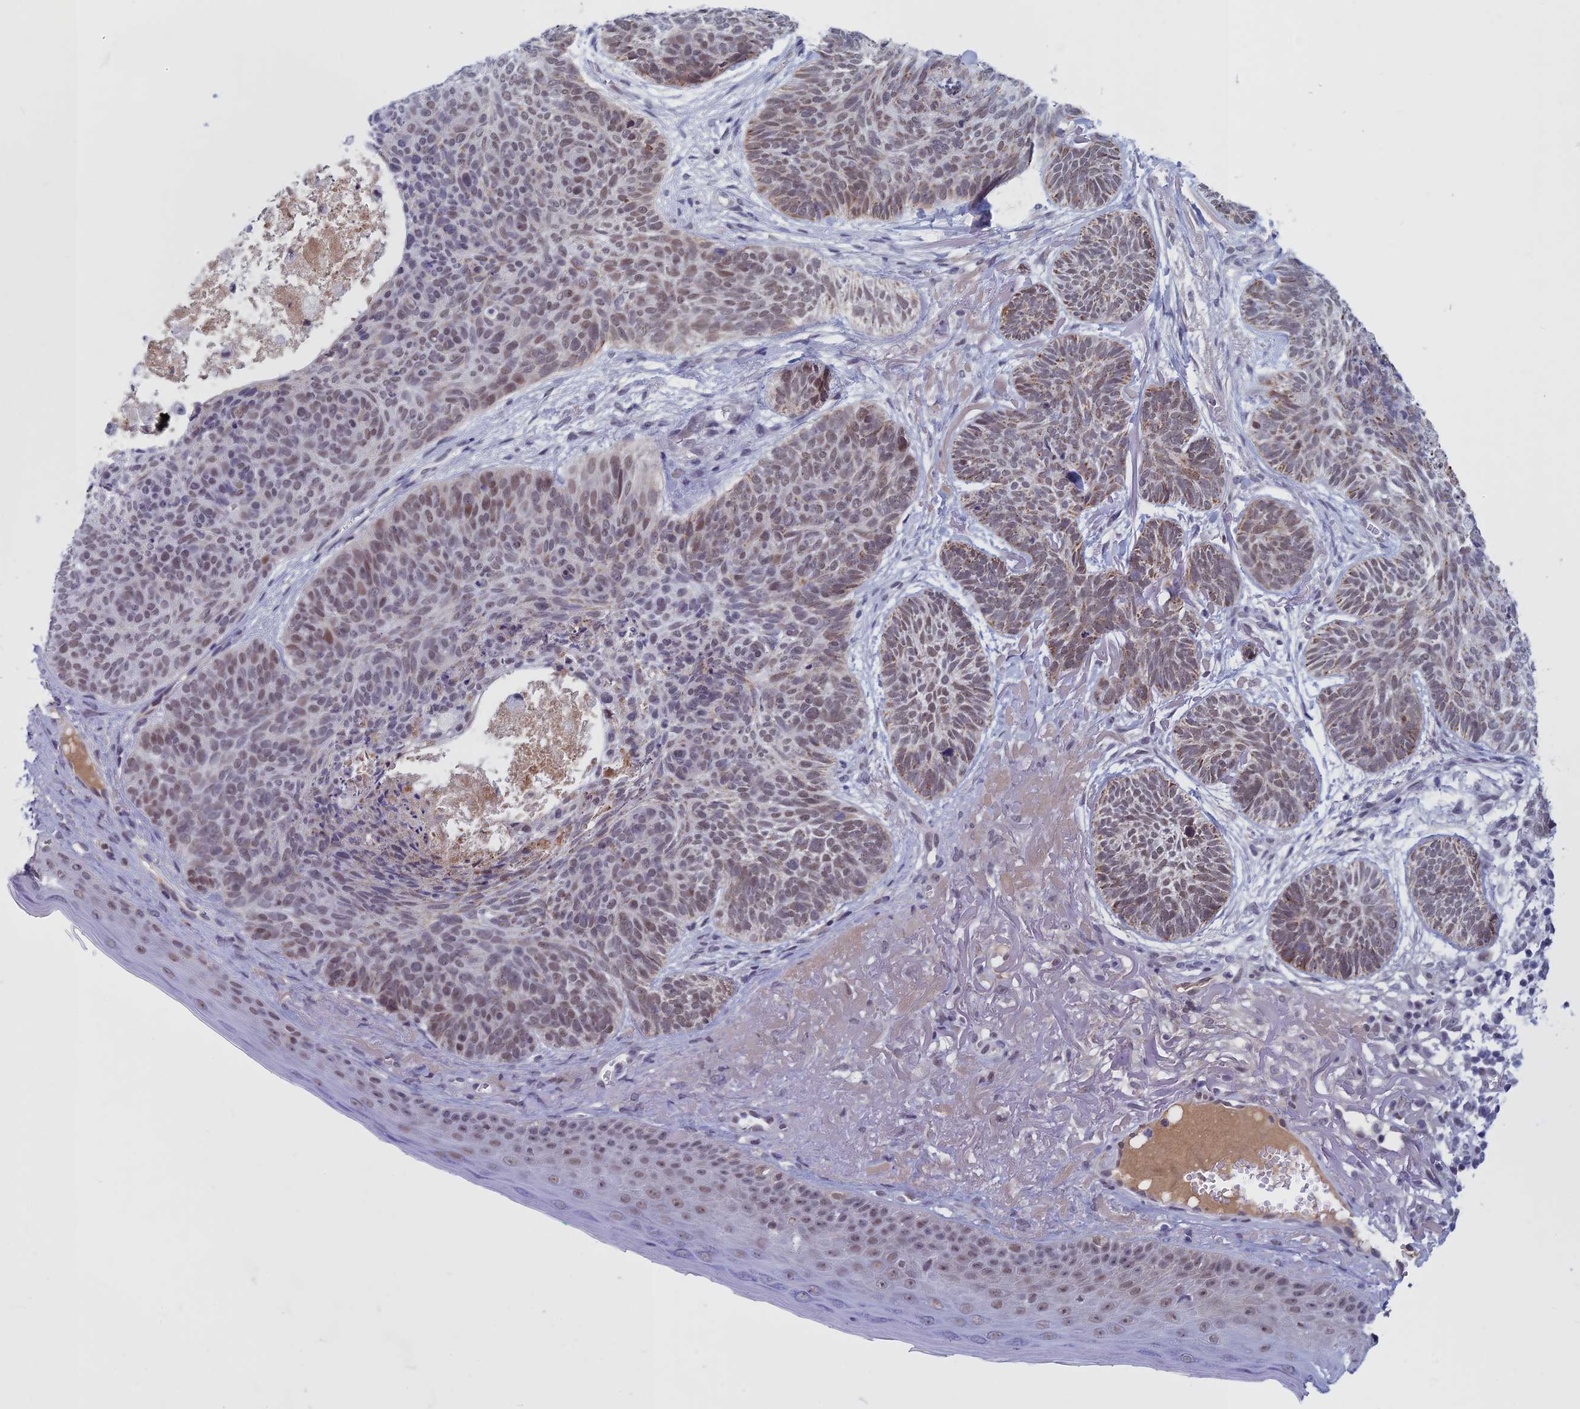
{"staining": {"intensity": "moderate", "quantity": "25%-75%", "location": "cytoplasmic/membranous,nuclear"}, "tissue": "skin cancer", "cell_type": "Tumor cells", "image_type": "cancer", "snomed": [{"axis": "morphology", "description": "Normal tissue, NOS"}, {"axis": "morphology", "description": "Basal cell carcinoma"}, {"axis": "topography", "description": "Skin"}], "caption": "About 25%-75% of tumor cells in human skin cancer show moderate cytoplasmic/membranous and nuclear protein expression as visualized by brown immunohistochemical staining.", "gene": "ASH2L", "patient": {"sex": "male", "age": 66}}